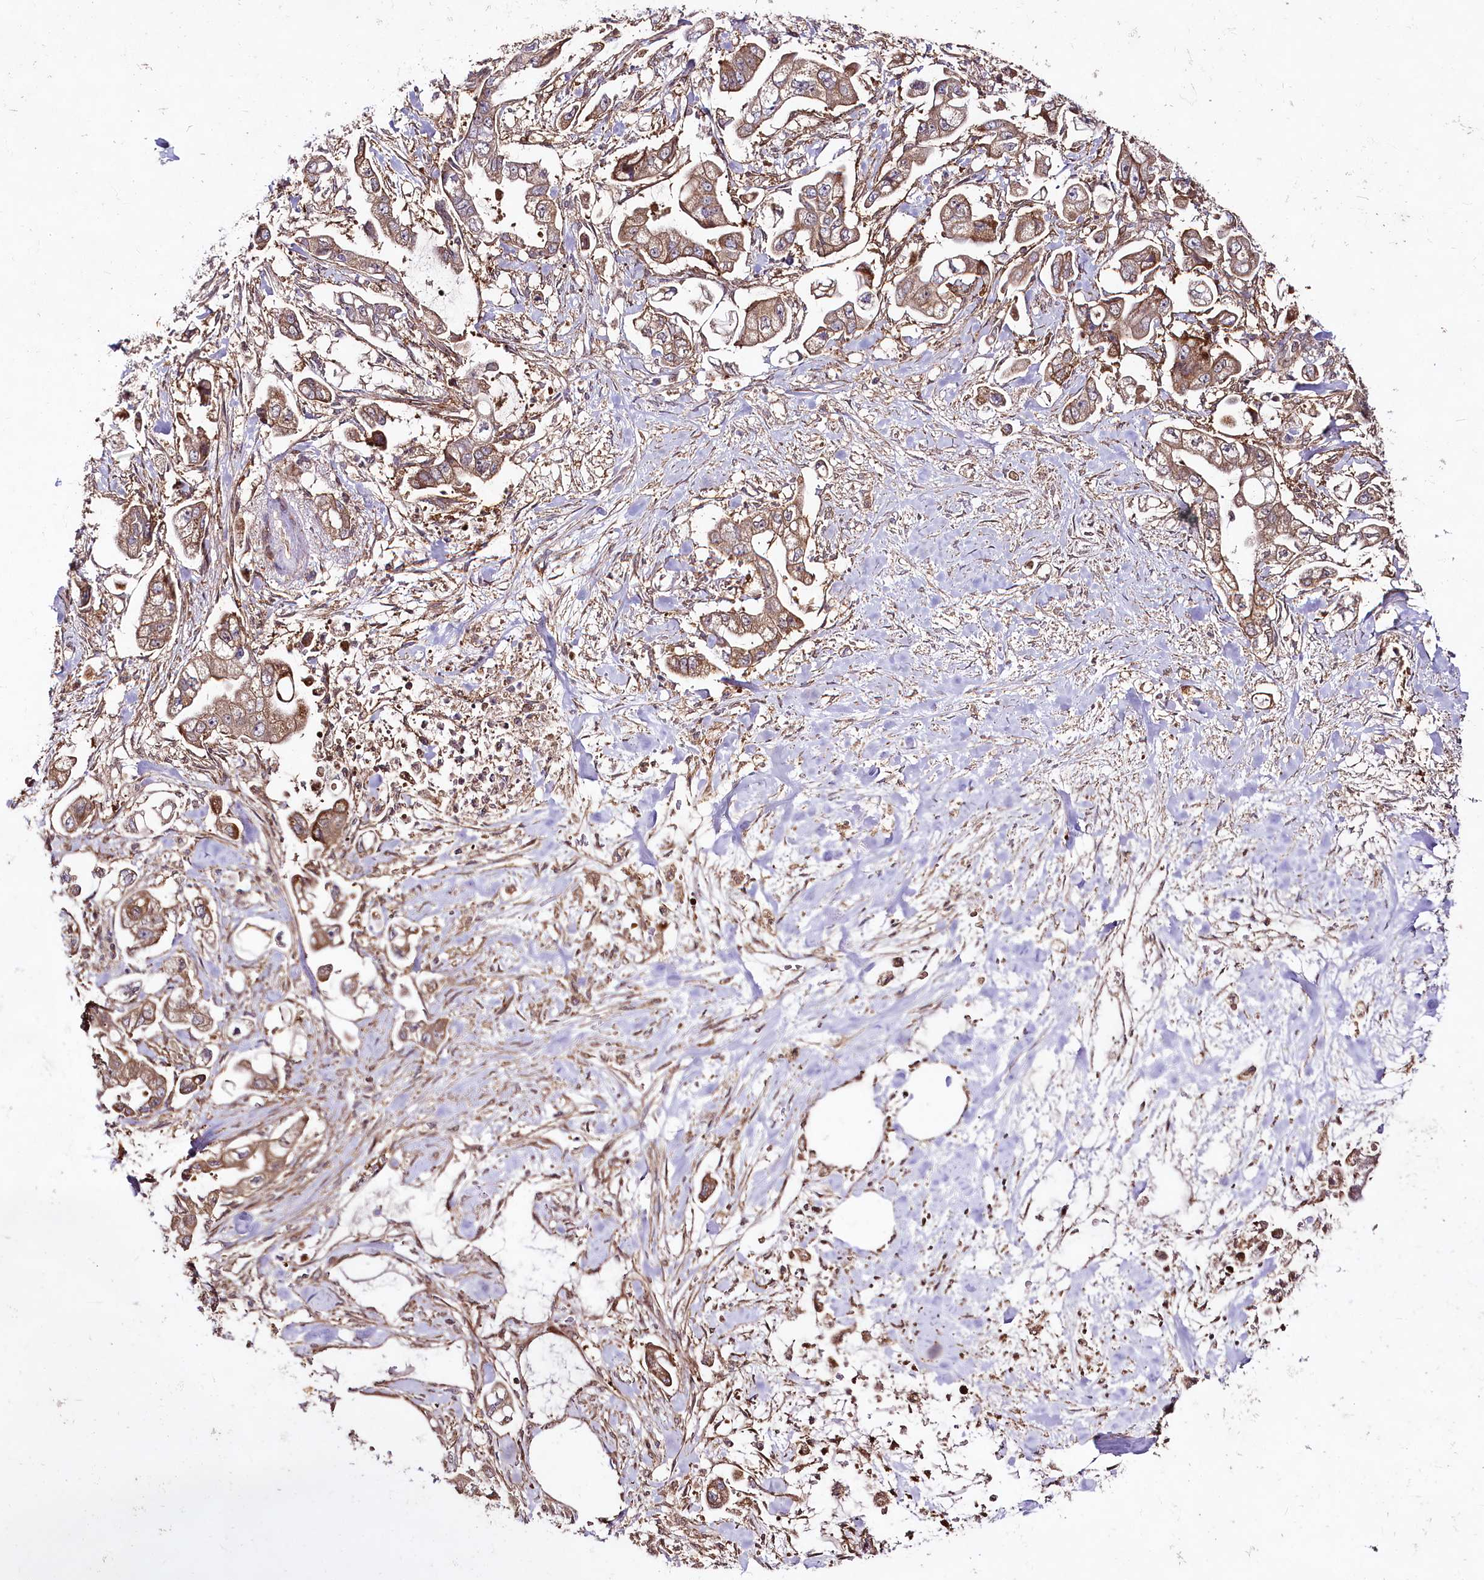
{"staining": {"intensity": "moderate", "quantity": ">75%", "location": "cytoplasmic/membranous"}, "tissue": "stomach cancer", "cell_type": "Tumor cells", "image_type": "cancer", "snomed": [{"axis": "morphology", "description": "Adenocarcinoma, NOS"}, {"axis": "topography", "description": "Stomach"}], "caption": "Human stomach cancer stained with a brown dye reveals moderate cytoplasmic/membranous positive staining in about >75% of tumor cells.", "gene": "PHLDB1", "patient": {"sex": "male", "age": 62}}